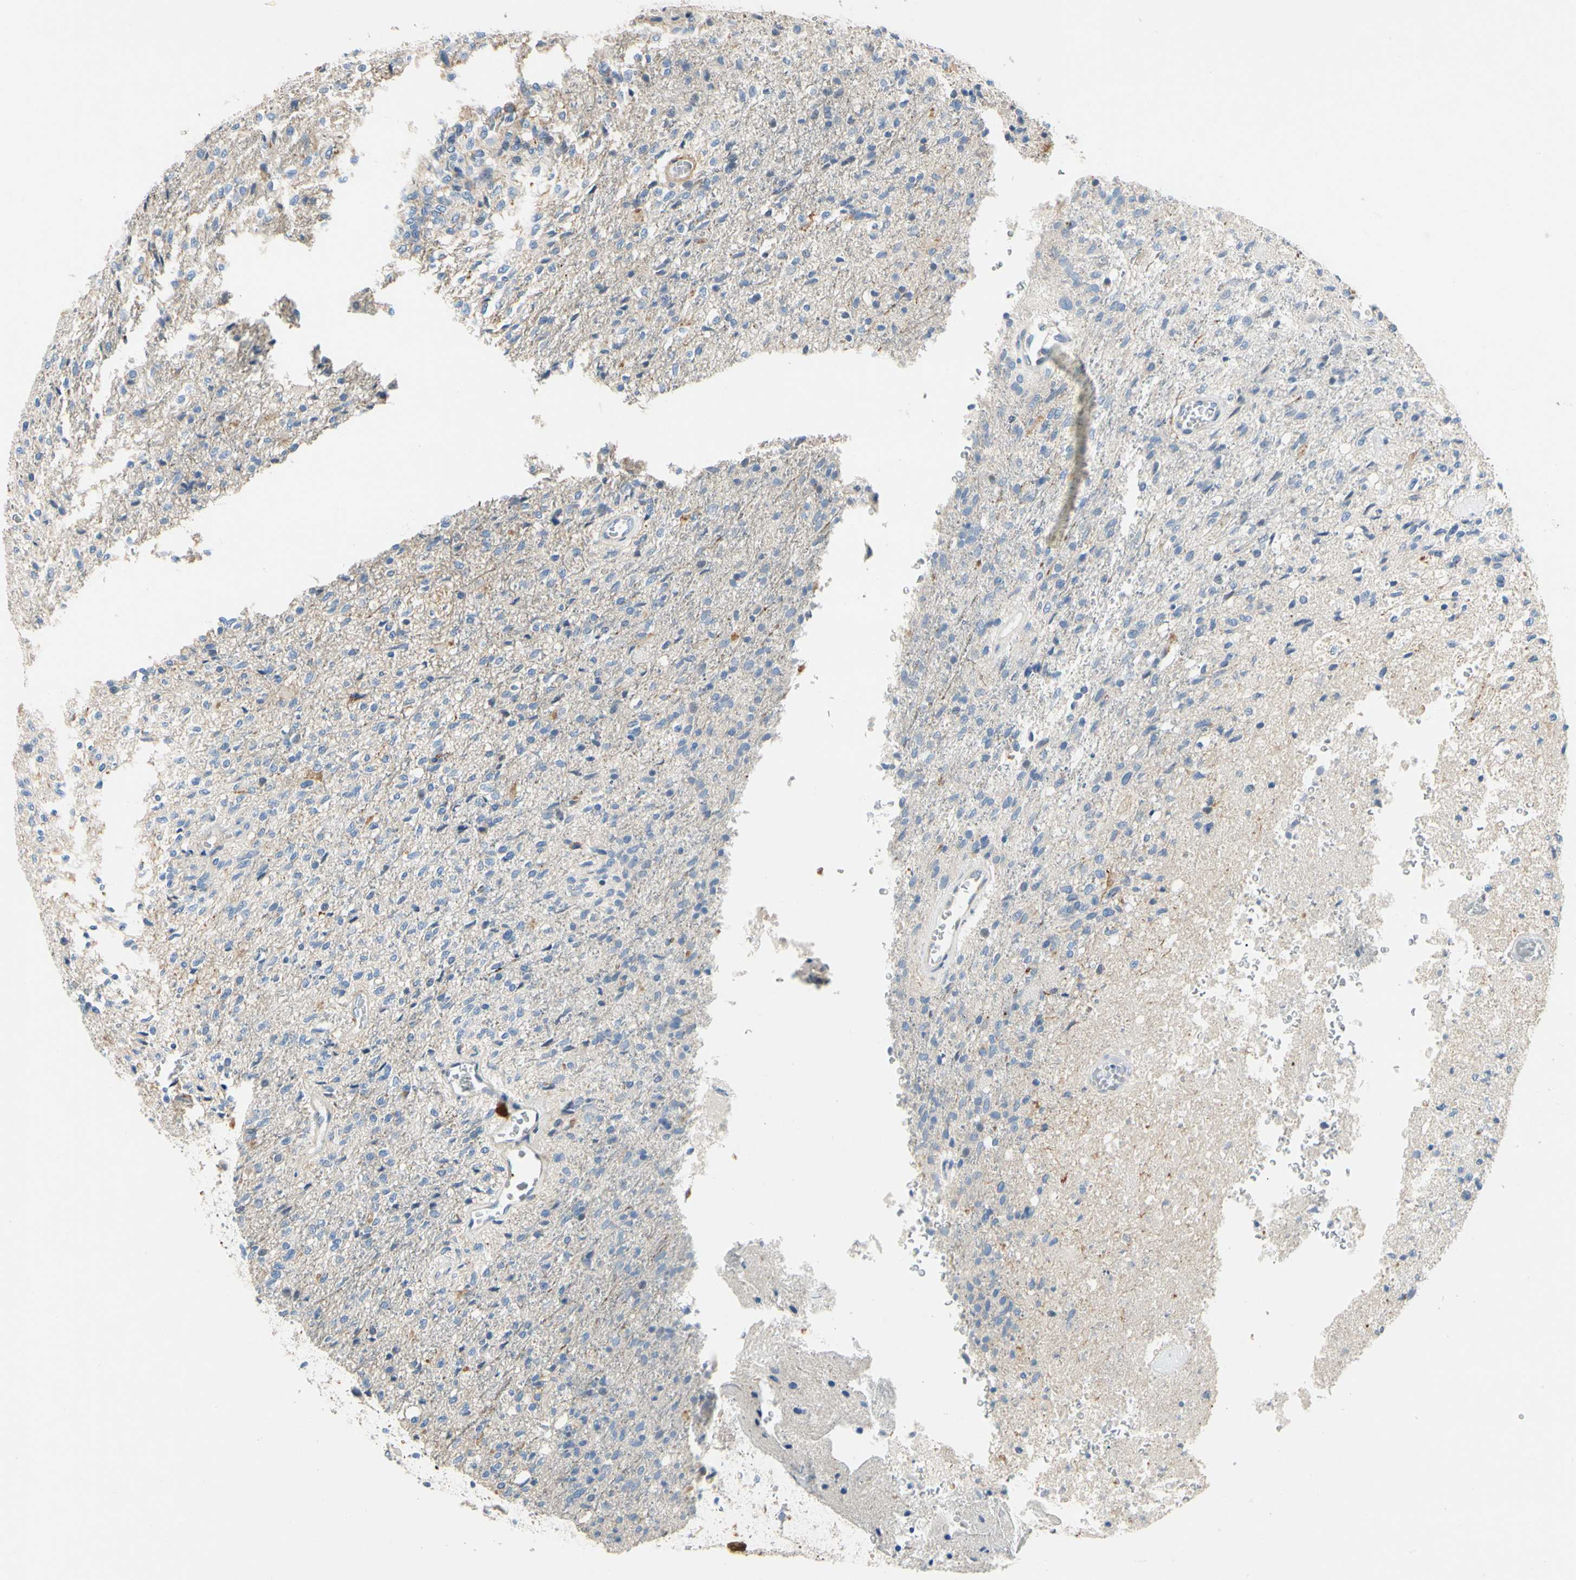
{"staining": {"intensity": "negative", "quantity": "none", "location": "none"}, "tissue": "glioma", "cell_type": "Tumor cells", "image_type": "cancer", "snomed": [{"axis": "morphology", "description": "Normal tissue, NOS"}, {"axis": "morphology", "description": "Glioma, malignant, High grade"}, {"axis": "topography", "description": "Cerebral cortex"}], "caption": "Immunohistochemistry (IHC) histopathology image of neoplastic tissue: high-grade glioma (malignant) stained with DAB (3,3'-diaminobenzidine) displays no significant protein staining in tumor cells.", "gene": "CCM2L", "patient": {"sex": "male", "age": 77}}